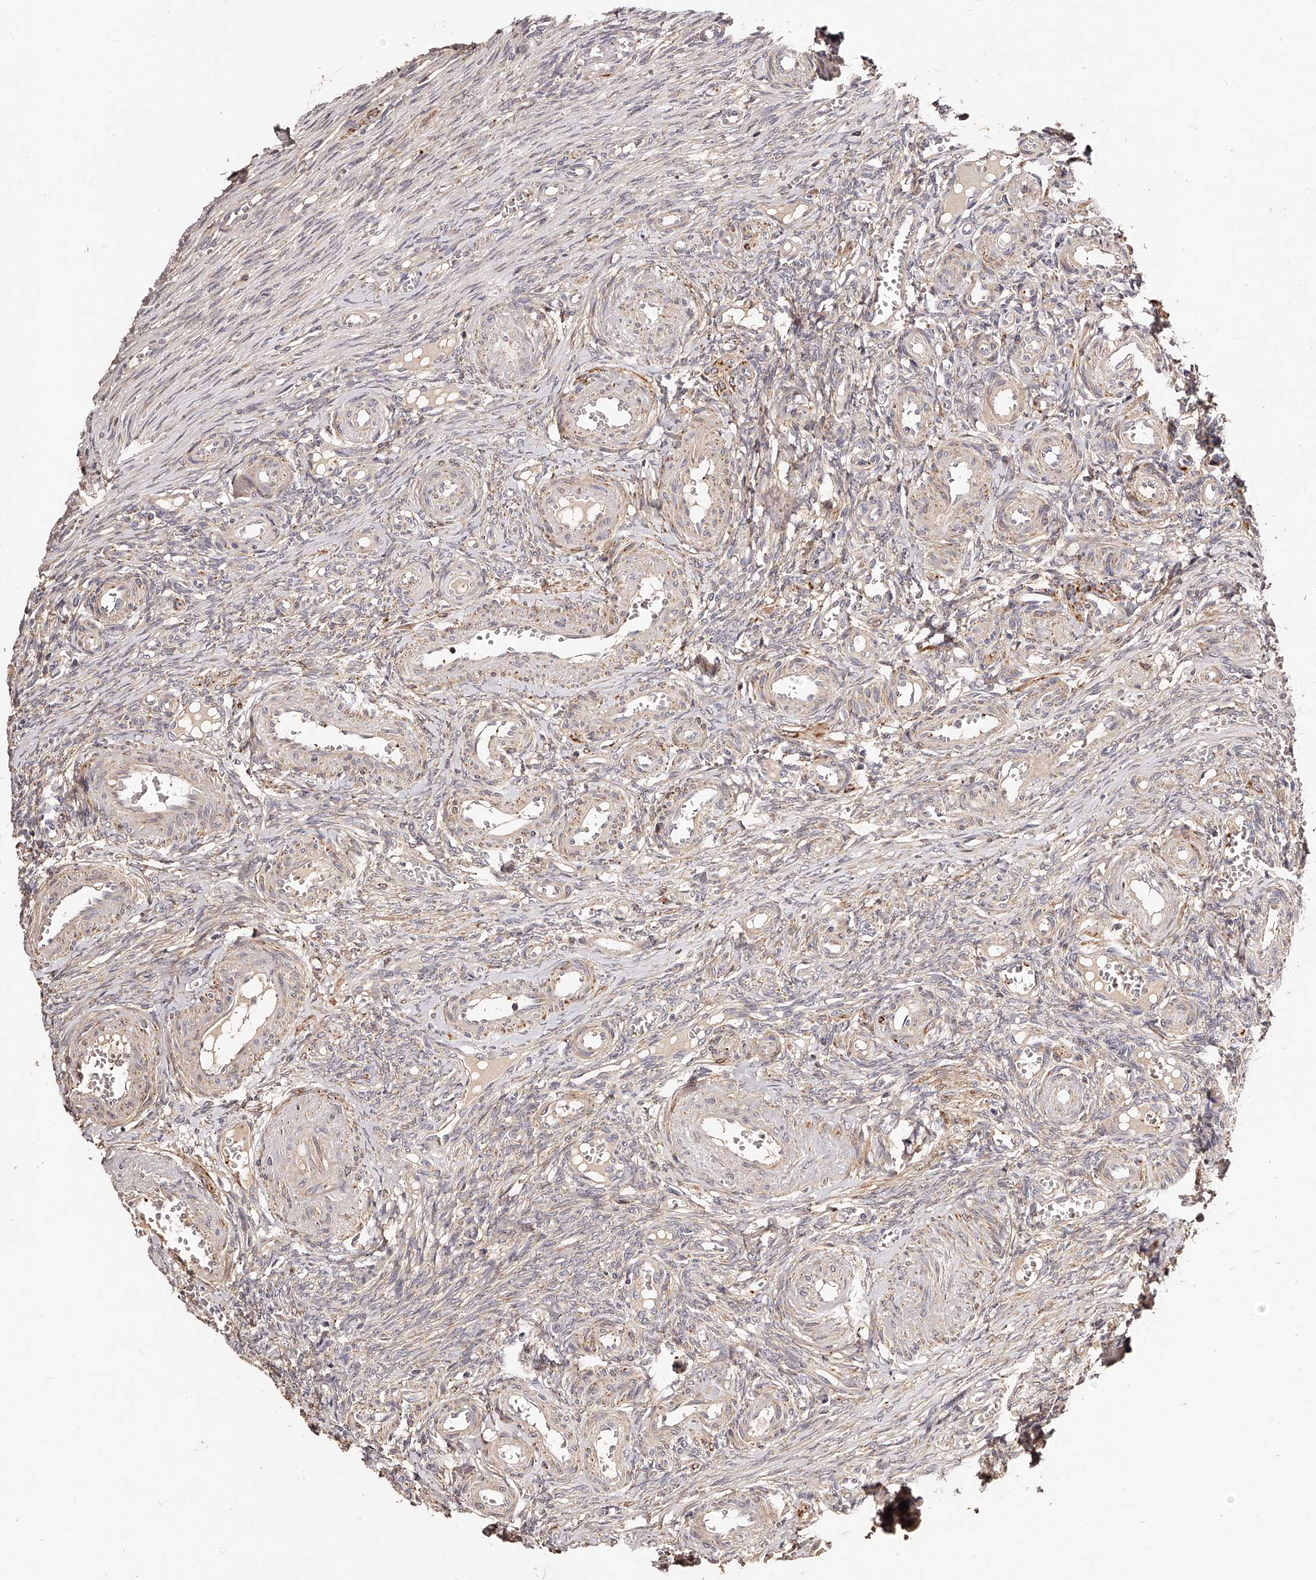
{"staining": {"intensity": "negative", "quantity": "none", "location": "none"}, "tissue": "ovary", "cell_type": "Ovarian stroma cells", "image_type": "normal", "snomed": [{"axis": "morphology", "description": "Adenocarcinoma, NOS"}, {"axis": "topography", "description": "Endometrium"}], "caption": "Immunohistochemical staining of normal ovary shows no significant positivity in ovarian stroma cells.", "gene": "ZNF502", "patient": {"sex": "female", "age": 32}}